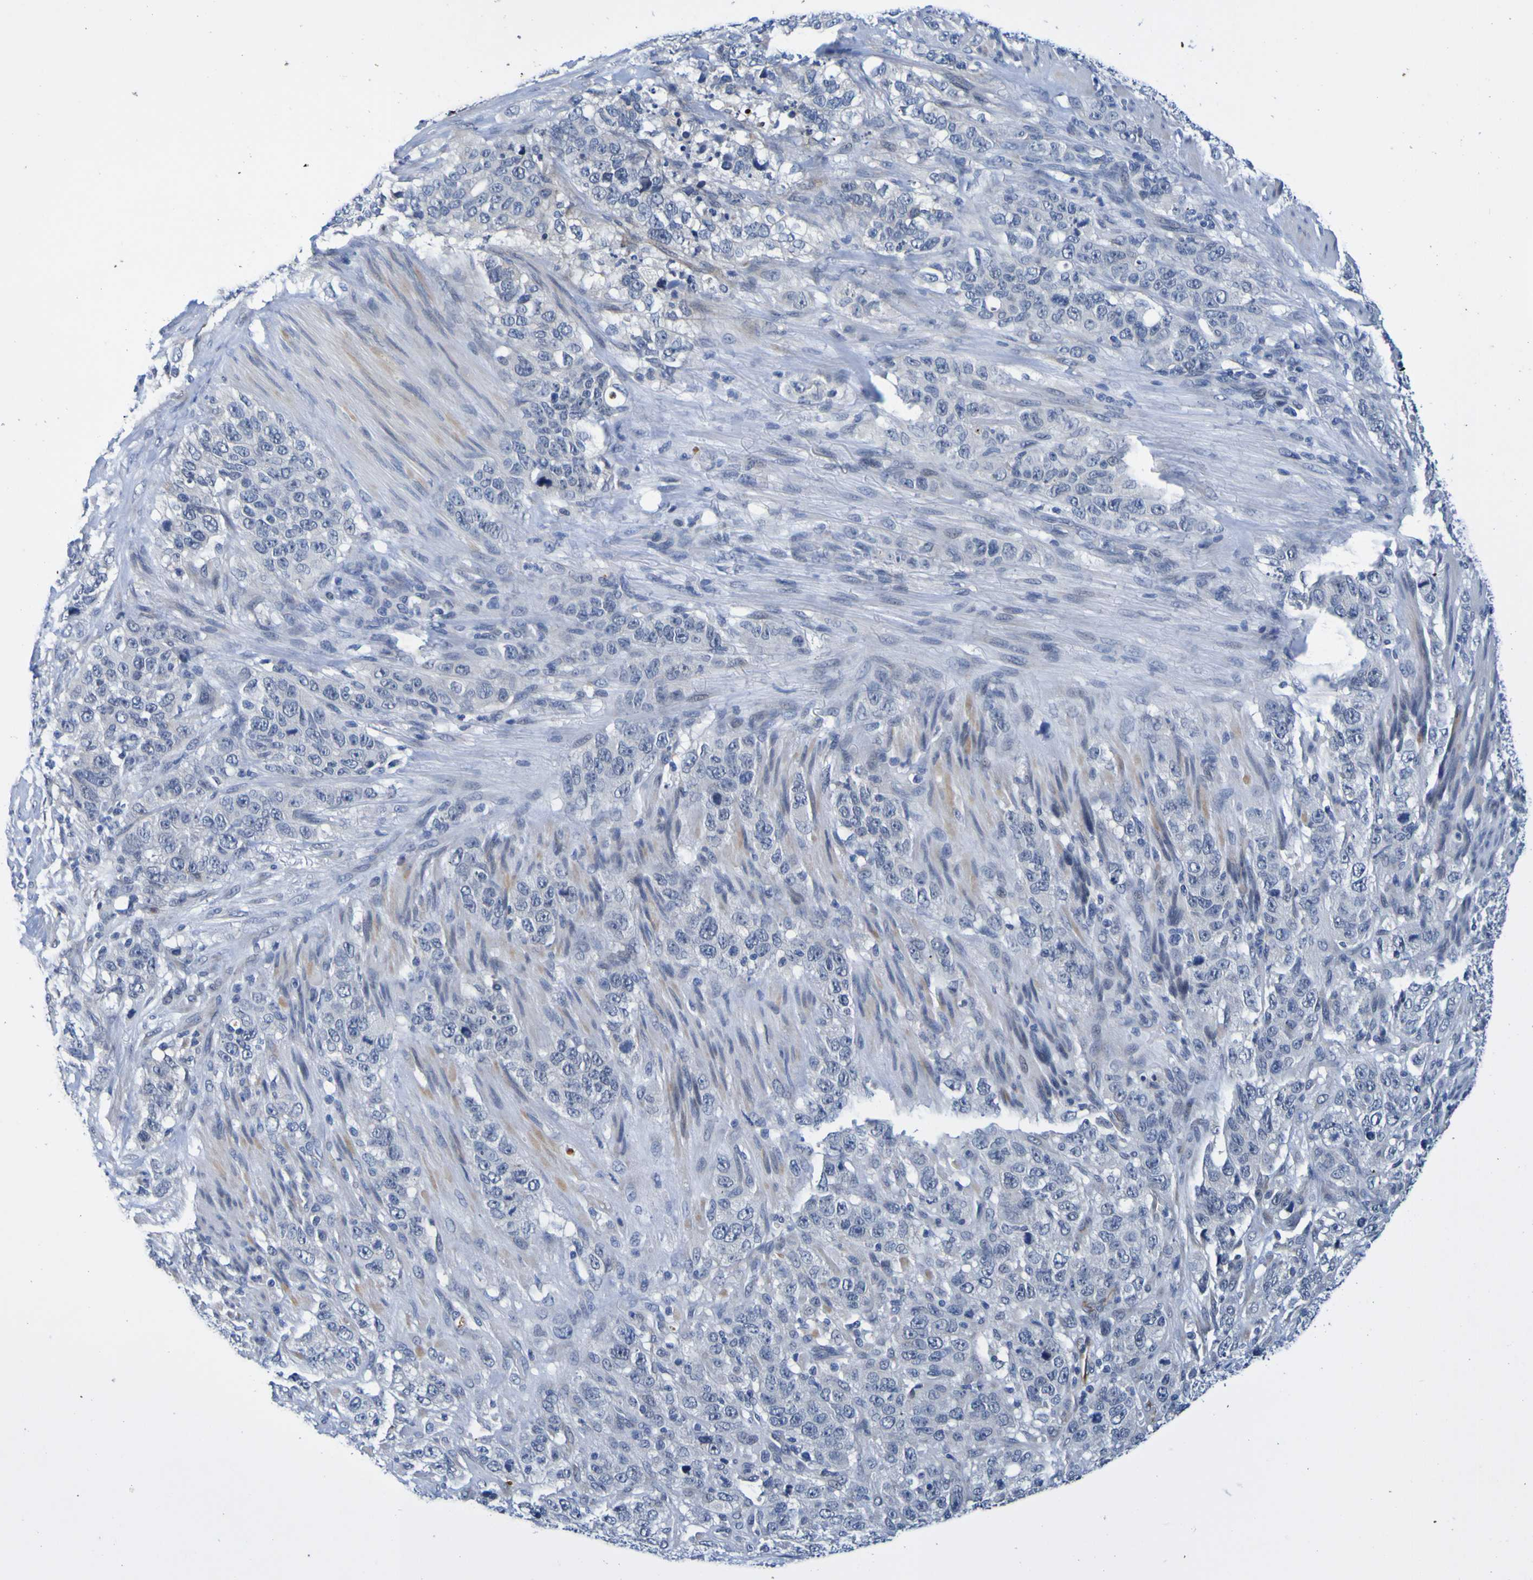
{"staining": {"intensity": "negative", "quantity": "none", "location": "none"}, "tissue": "stomach cancer", "cell_type": "Tumor cells", "image_type": "cancer", "snomed": [{"axis": "morphology", "description": "Adenocarcinoma, NOS"}, {"axis": "topography", "description": "Stomach"}], "caption": "IHC photomicrograph of neoplastic tissue: stomach cancer stained with DAB exhibits no significant protein staining in tumor cells.", "gene": "VMA21", "patient": {"sex": "male", "age": 48}}